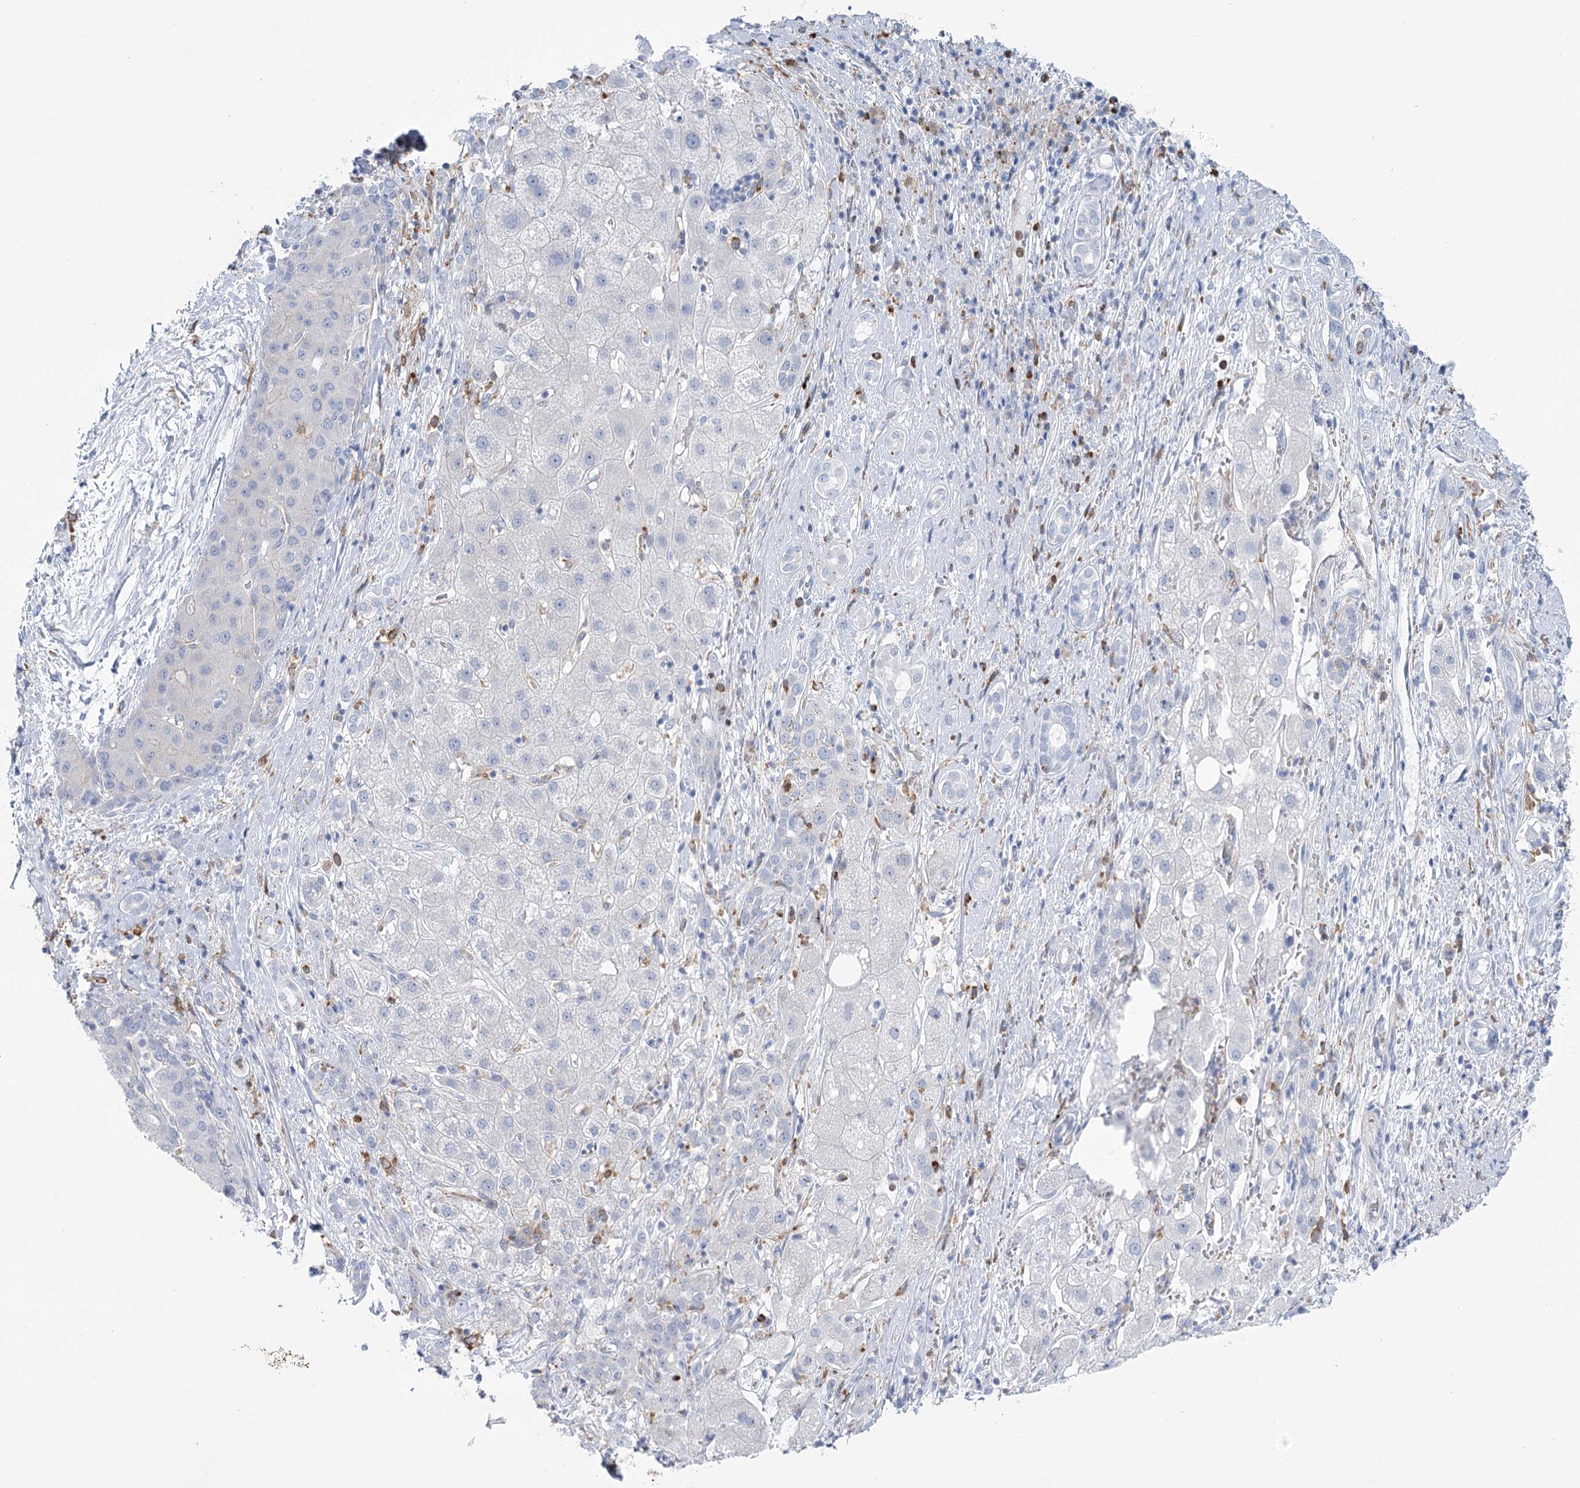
{"staining": {"intensity": "negative", "quantity": "none", "location": "none"}, "tissue": "liver cancer", "cell_type": "Tumor cells", "image_type": "cancer", "snomed": [{"axis": "morphology", "description": "Carcinoma, Hepatocellular, NOS"}, {"axis": "topography", "description": "Liver"}], "caption": "A high-resolution histopathology image shows IHC staining of liver cancer (hepatocellular carcinoma), which demonstrates no significant positivity in tumor cells. (DAB (3,3'-diaminobenzidine) IHC with hematoxylin counter stain).", "gene": "CCDC88A", "patient": {"sex": "male", "age": 65}}